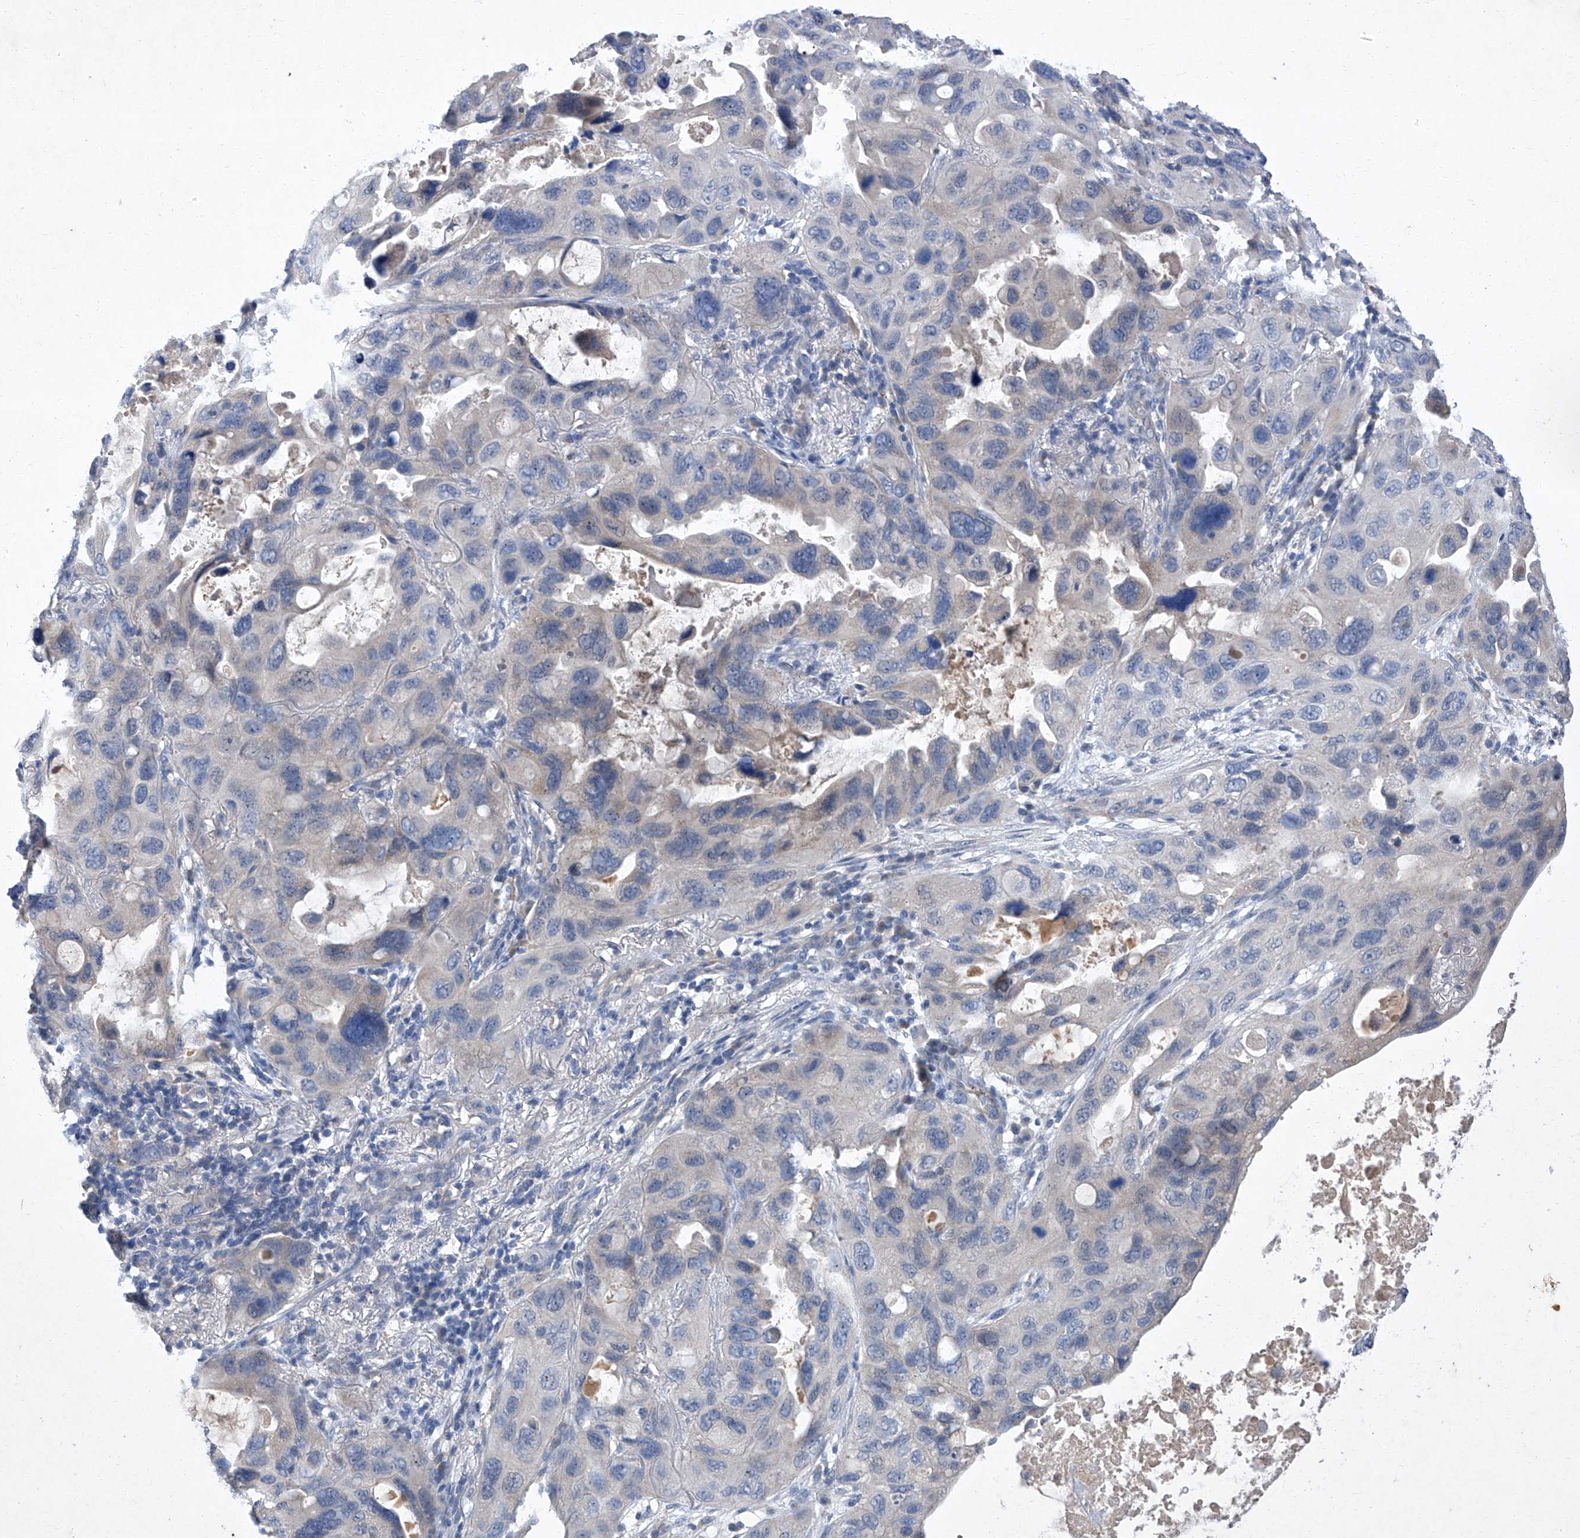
{"staining": {"intensity": "weak", "quantity": "<25%", "location": "nuclear"}, "tissue": "lung cancer", "cell_type": "Tumor cells", "image_type": "cancer", "snomed": [{"axis": "morphology", "description": "Squamous cell carcinoma, NOS"}, {"axis": "topography", "description": "Lung"}], "caption": "Tumor cells are negative for brown protein staining in lung cancer.", "gene": "SBK2", "patient": {"sex": "female", "age": 73}}